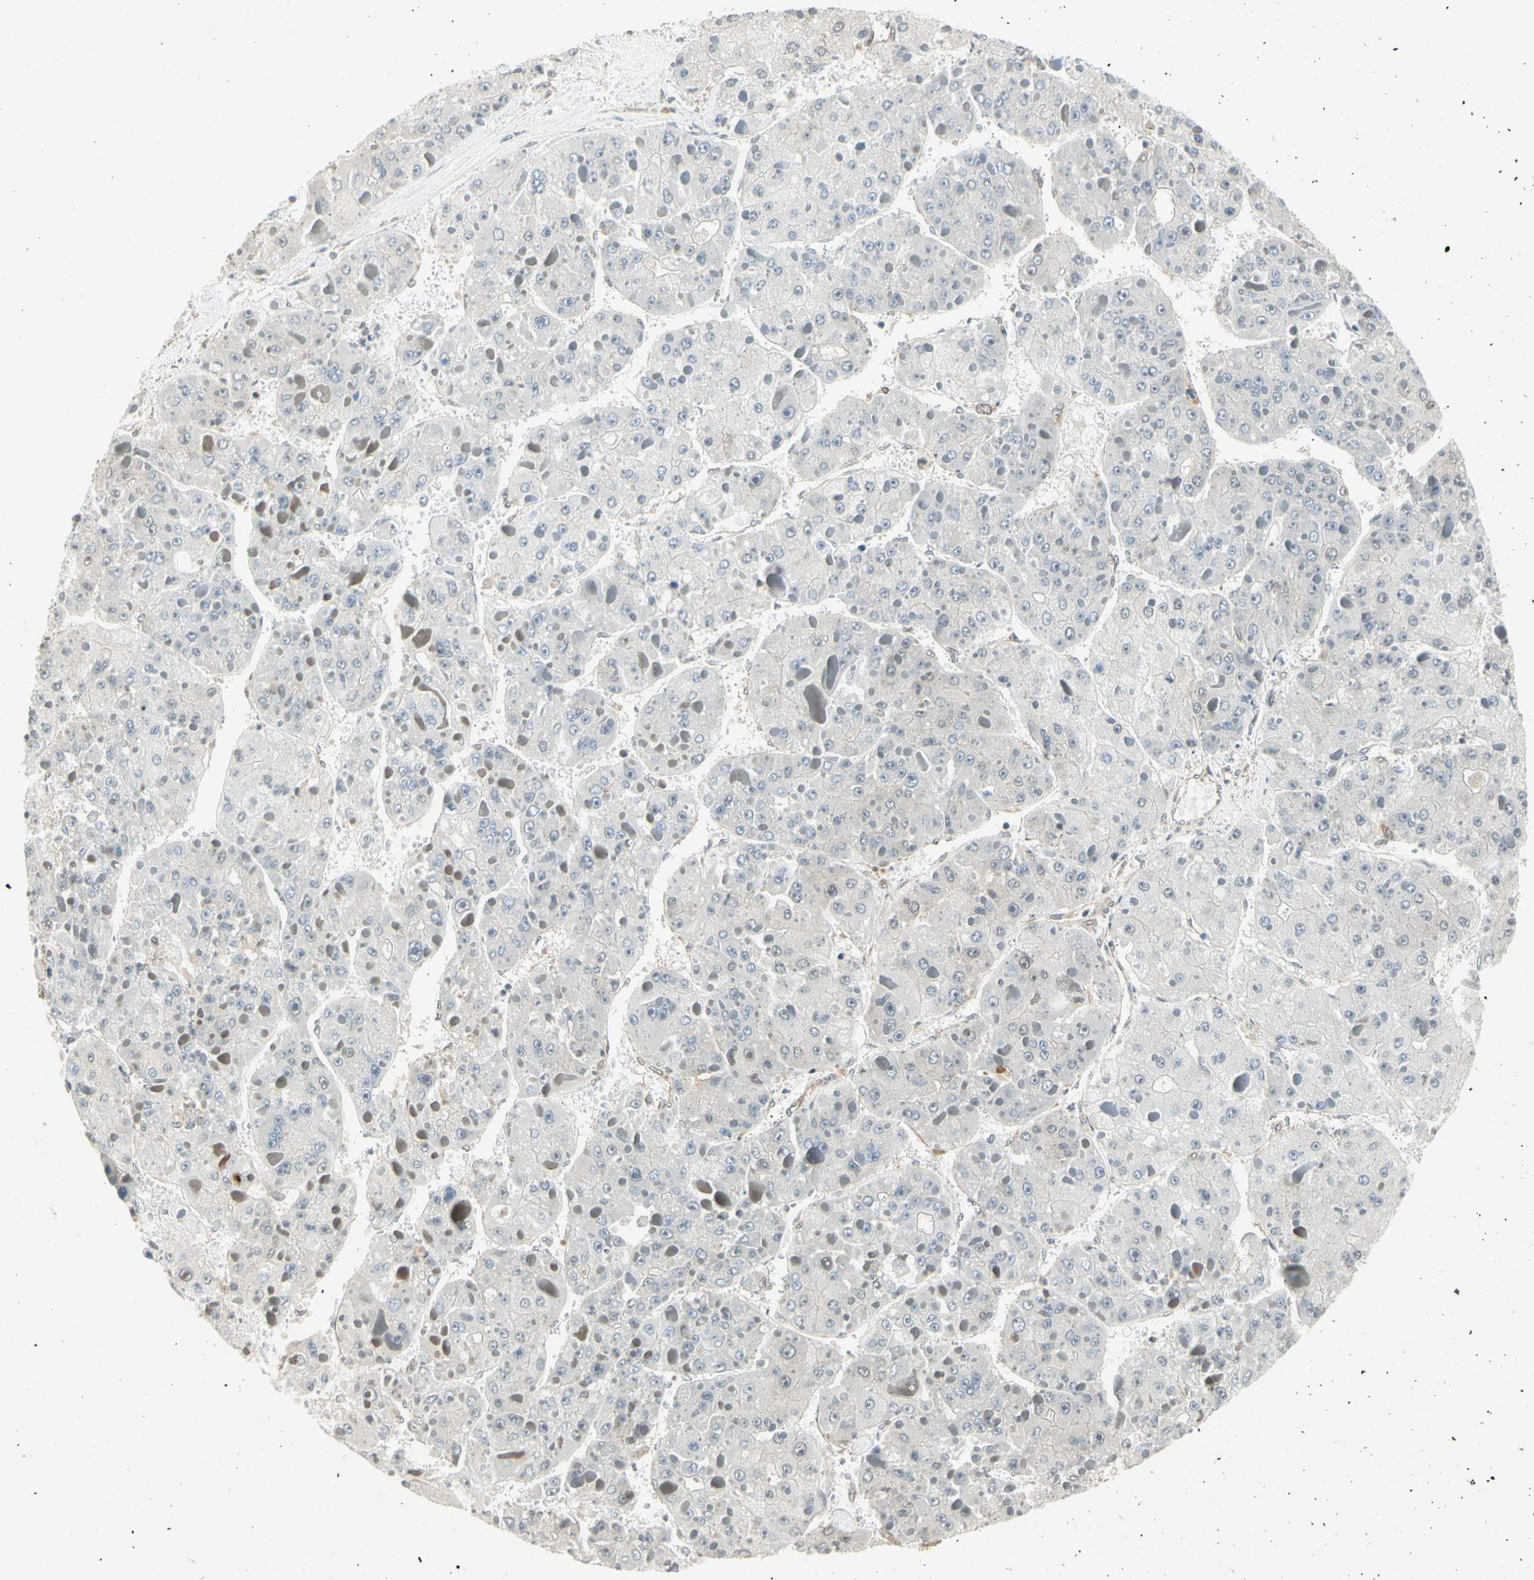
{"staining": {"intensity": "negative", "quantity": "none", "location": "none"}, "tissue": "liver cancer", "cell_type": "Tumor cells", "image_type": "cancer", "snomed": [{"axis": "morphology", "description": "Carcinoma, Hepatocellular, NOS"}, {"axis": "topography", "description": "Liver"}], "caption": "DAB (3,3'-diaminobenzidine) immunohistochemical staining of liver hepatocellular carcinoma reveals no significant positivity in tumor cells.", "gene": "IPO5", "patient": {"sex": "female", "age": 73}}